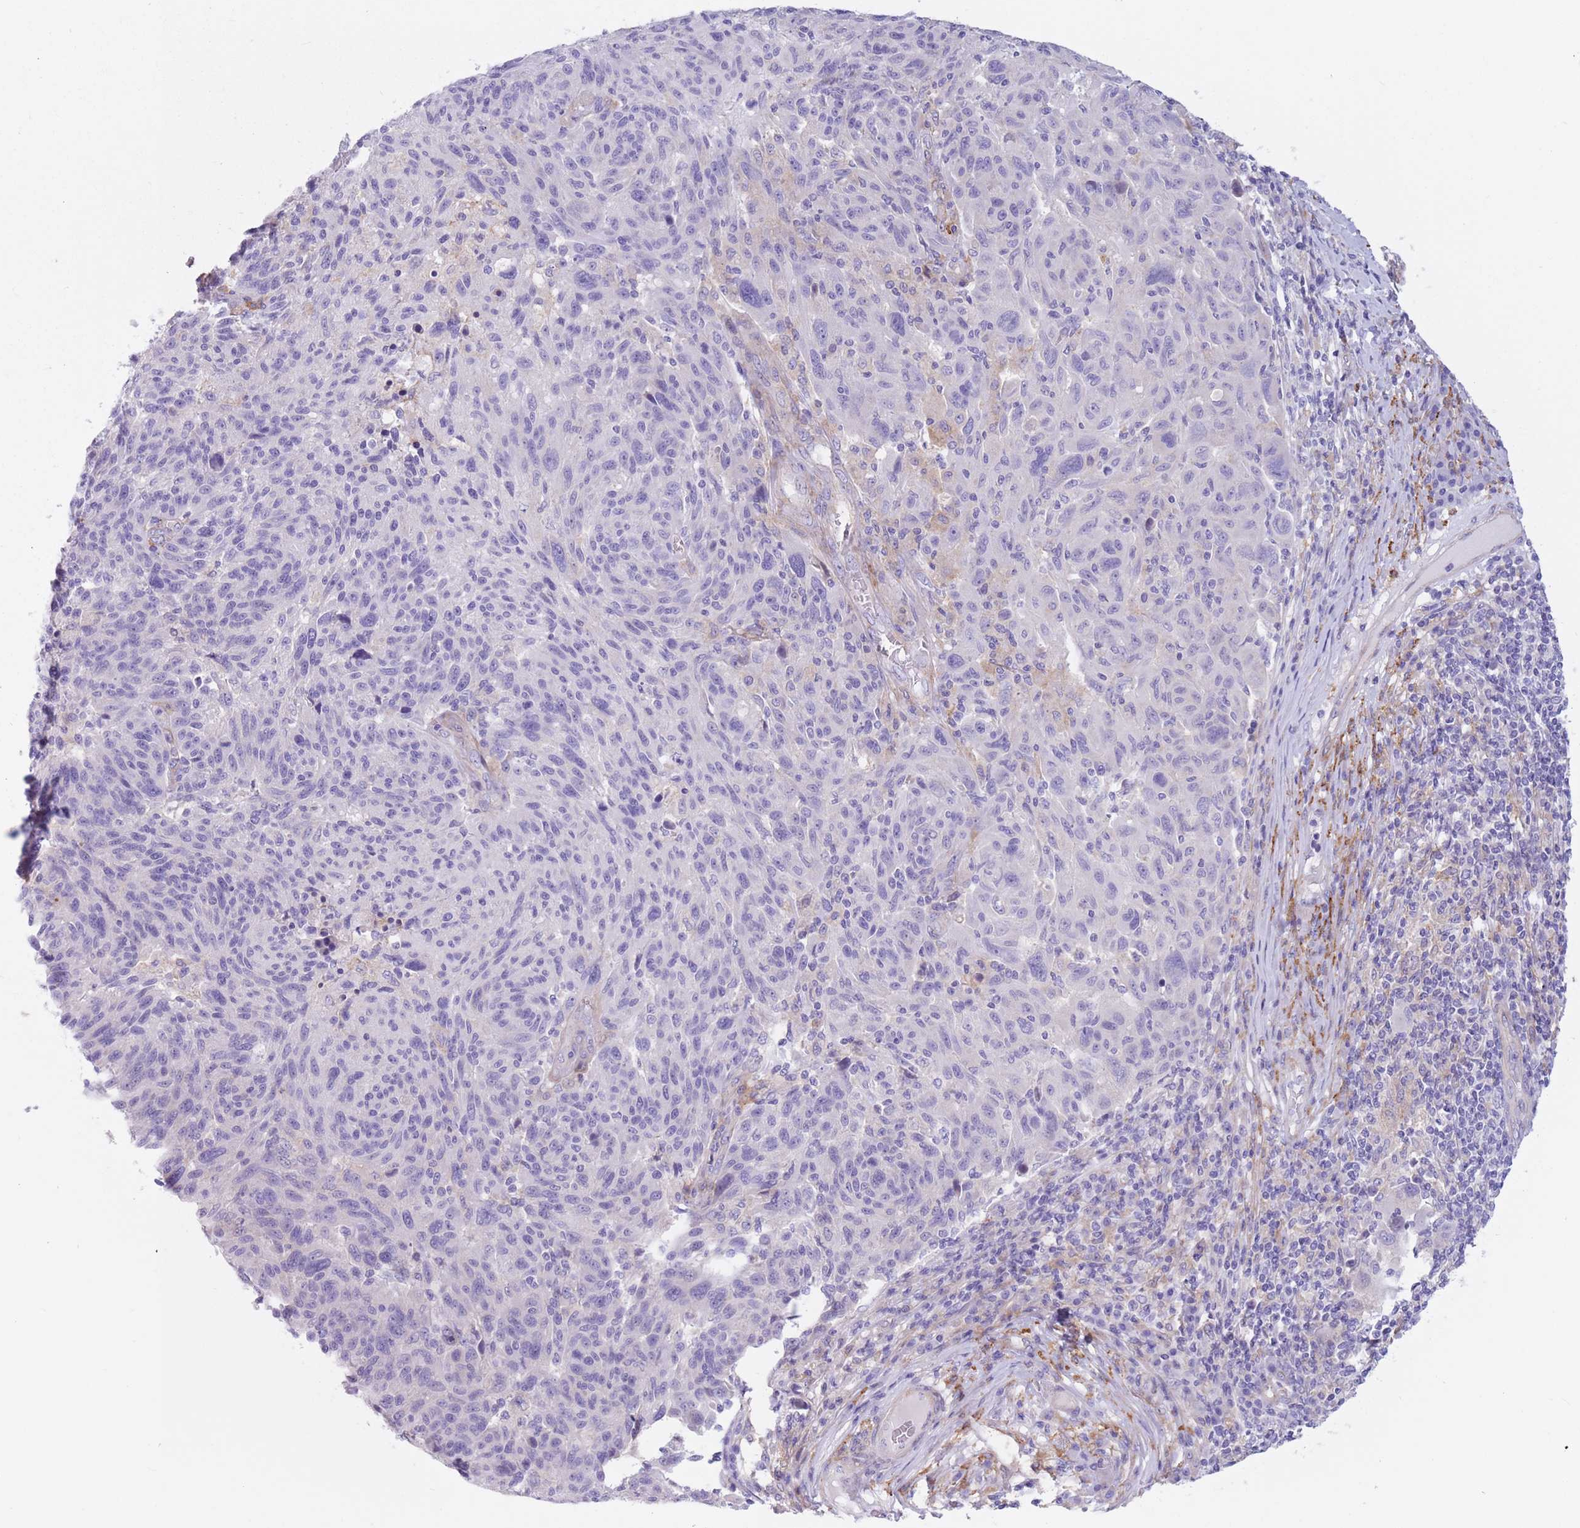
{"staining": {"intensity": "negative", "quantity": "none", "location": "none"}, "tissue": "melanoma", "cell_type": "Tumor cells", "image_type": "cancer", "snomed": [{"axis": "morphology", "description": "Malignant melanoma, NOS"}, {"axis": "topography", "description": "Skin"}], "caption": "Image shows no protein staining in tumor cells of malignant melanoma tissue.", "gene": "SNX6", "patient": {"sex": "male", "age": 53}}